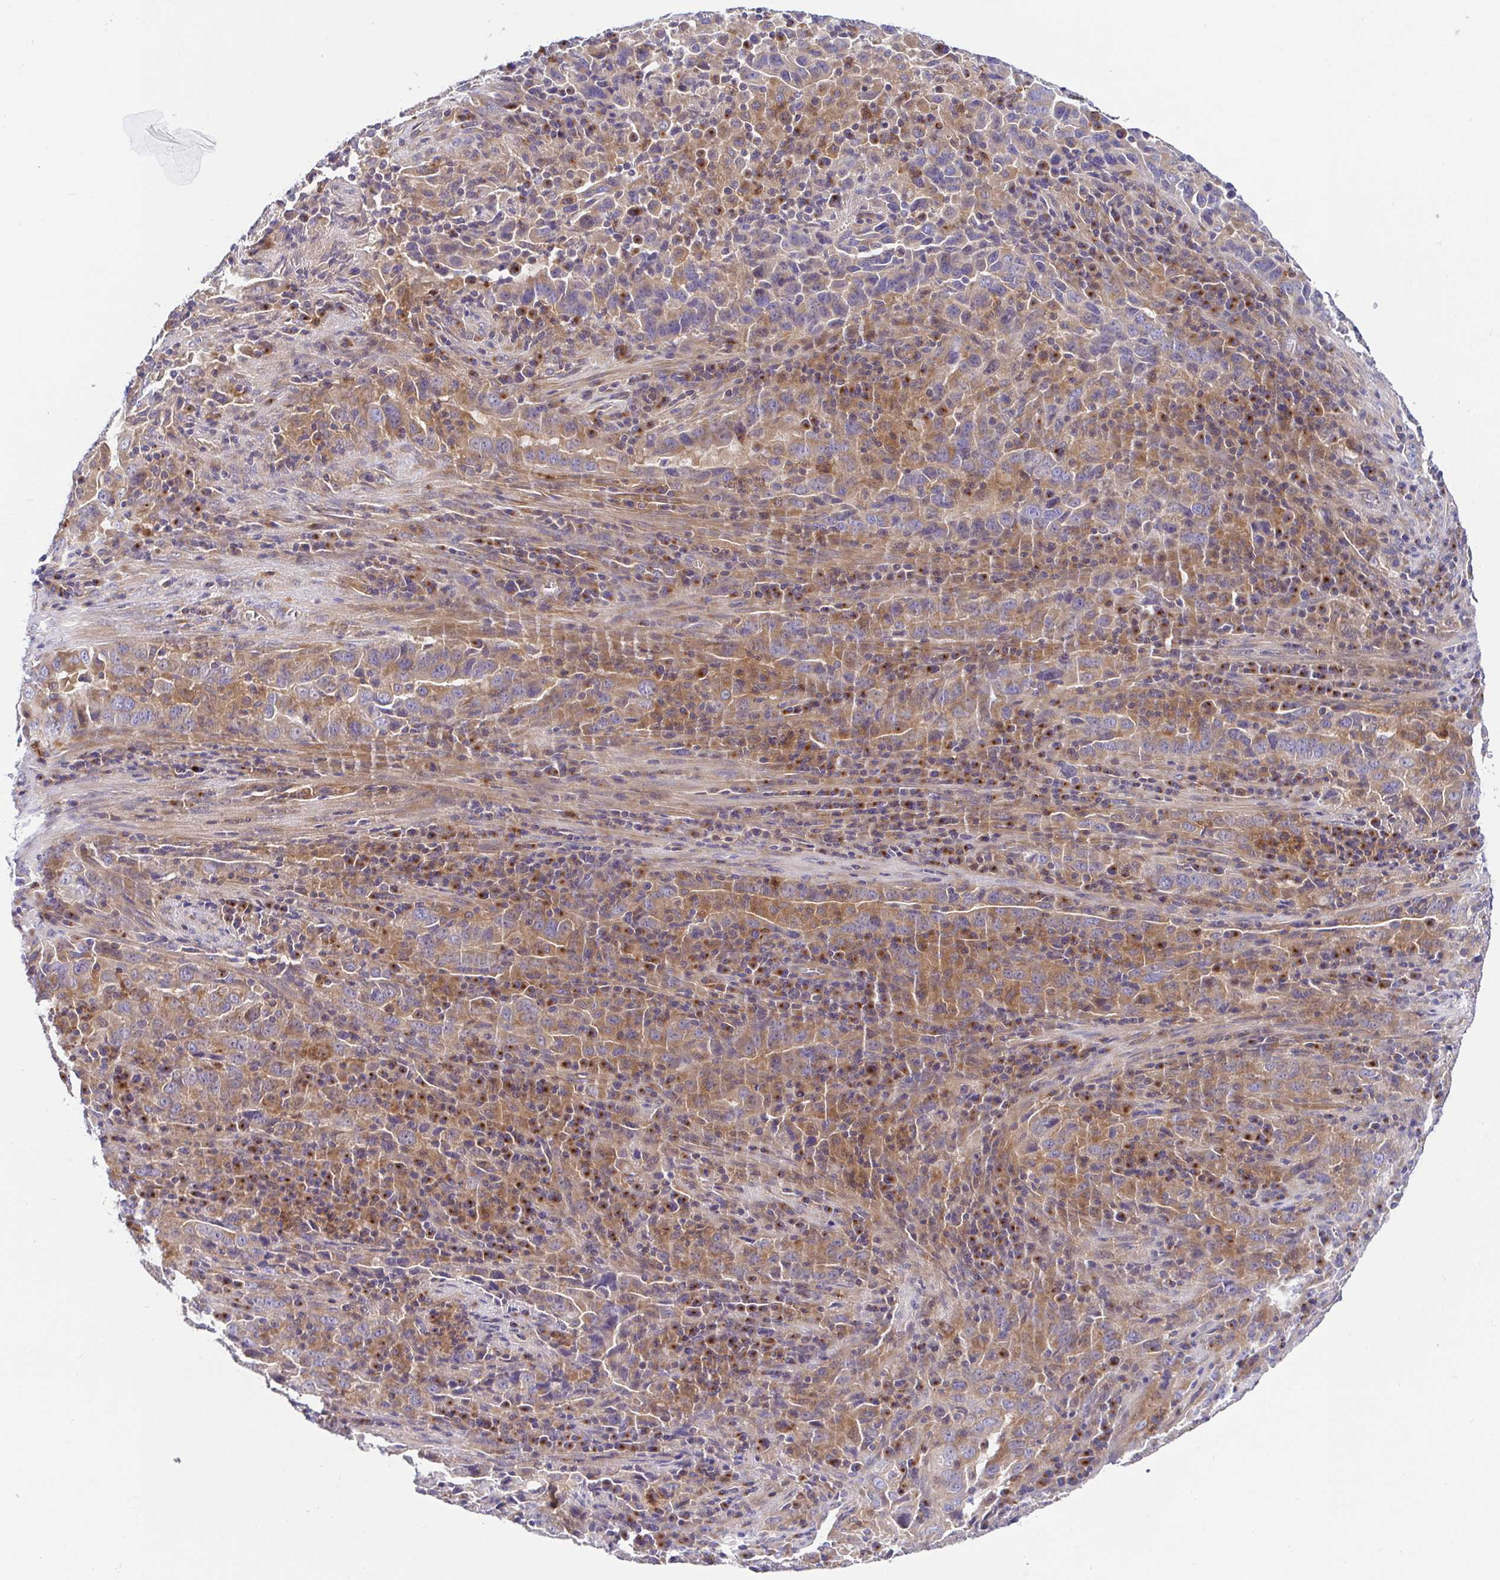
{"staining": {"intensity": "moderate", "quantity": ">75%", "location": "cytoplasmic/membranous"}, "tissue": "lung cancer", "cell_type": "Tumor cells", "image_type": "cancer", "snomed": [{"axis": "morphology", "description": "Adenocarcinoma, NOS"}, {"axis": "topography", "description": "Lung"}], "caption": "The immunohistochemical stain labels moderate cytoplasmic/membranous staining in tumor cells of adenocarcinoma (lung) tissue.", "gene": "GOLGA1", "patient": {"sex": "male", "age": 67}}